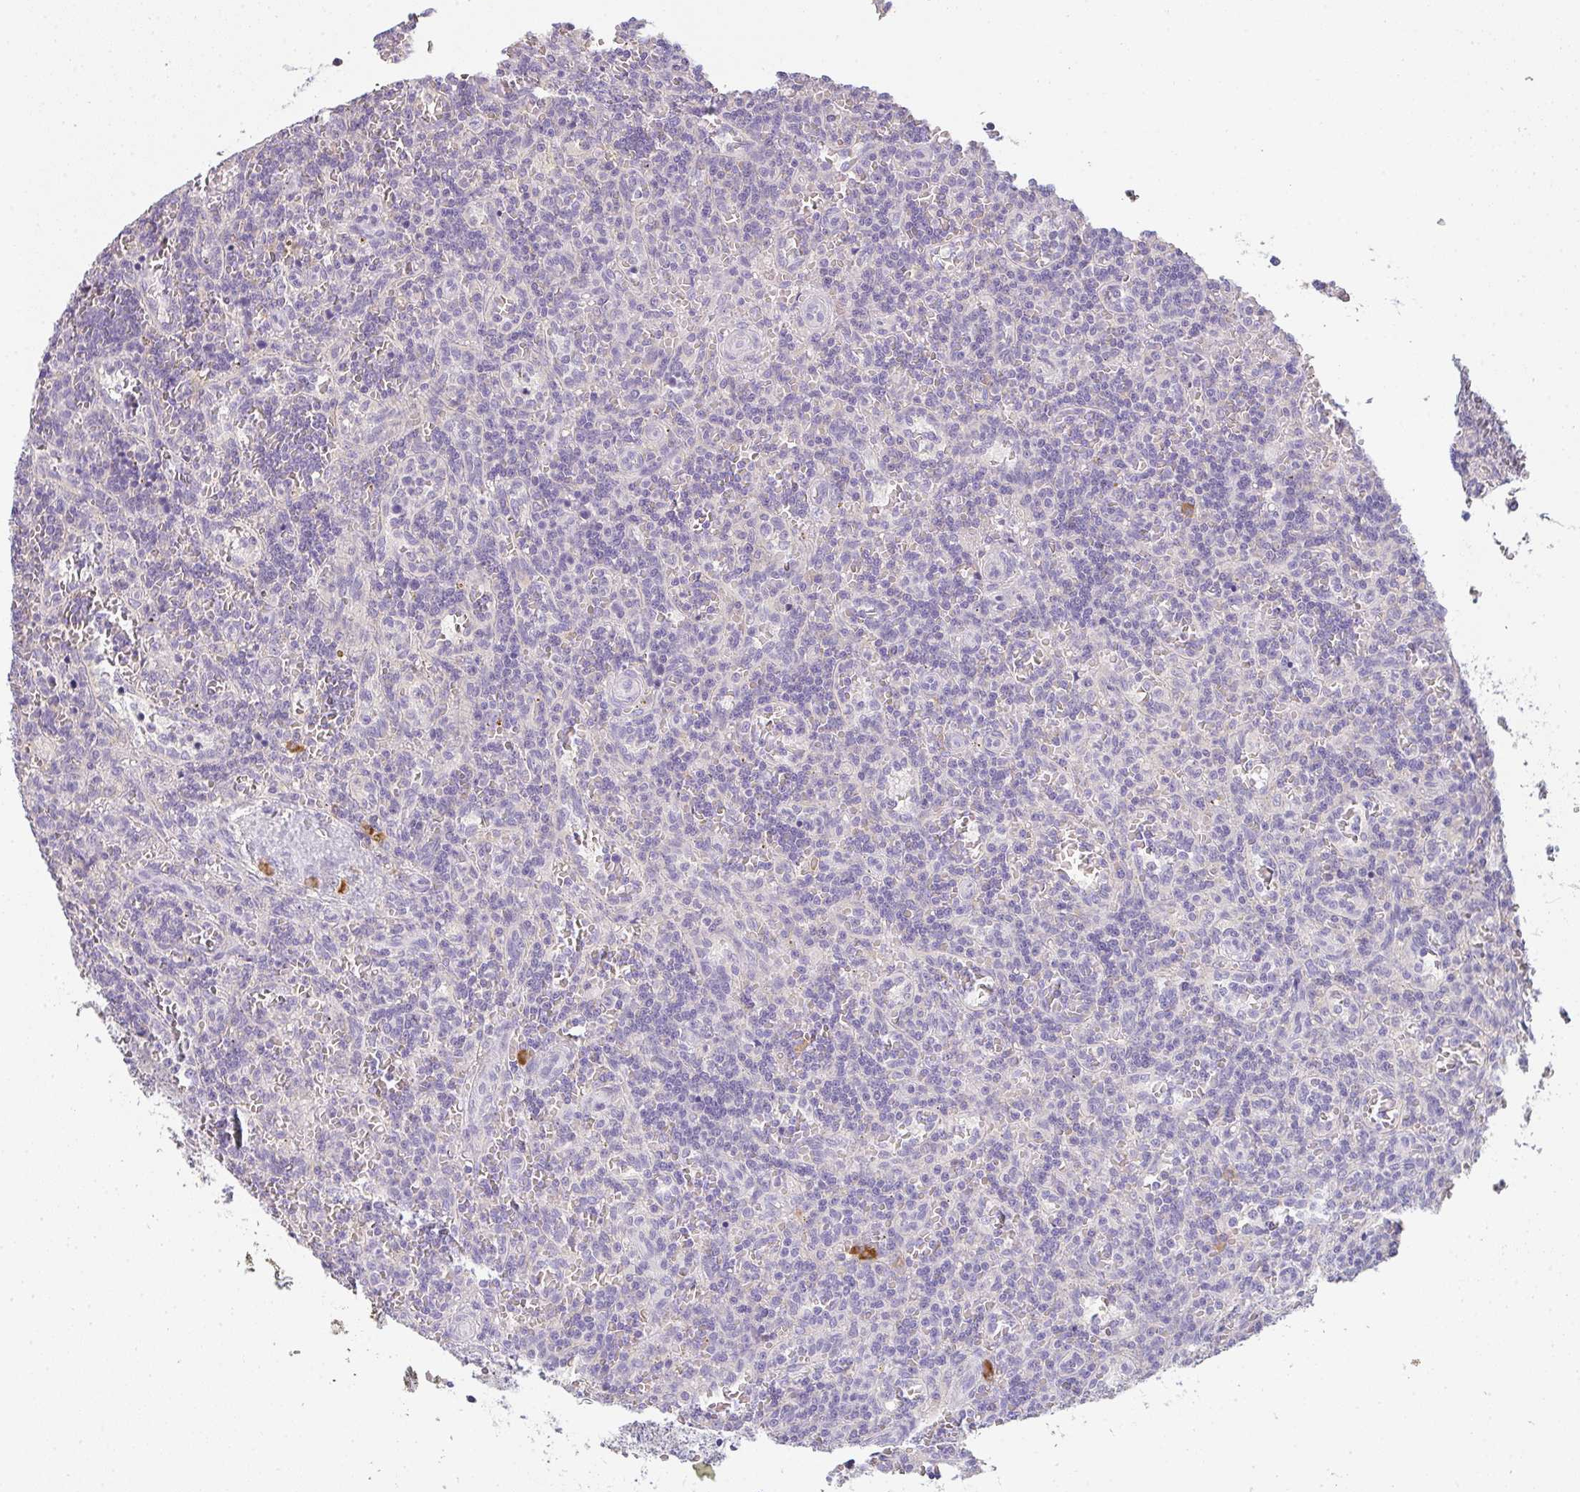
{"staining": {"intensity": "negative", "quantity": "none", "location": "none"}, "tissue": "lymphoma", "cell_type": "Tumor cells", "image_type": "cancer", "snomed": [{"axis": "morphology", "description": "Malignant lymphoma, non-Hodgkin's type, Low grade"}, {"axis": "topography", "description": "Spleen"}], "caption": "Immunohistochemical staining of human malignant lymphoma, non-Hodgkin's type (low-grade) exhibits no significant staining in tumor cells.", "gene": "ZNF215", "patient": {"sex": "male", "age": 73}}